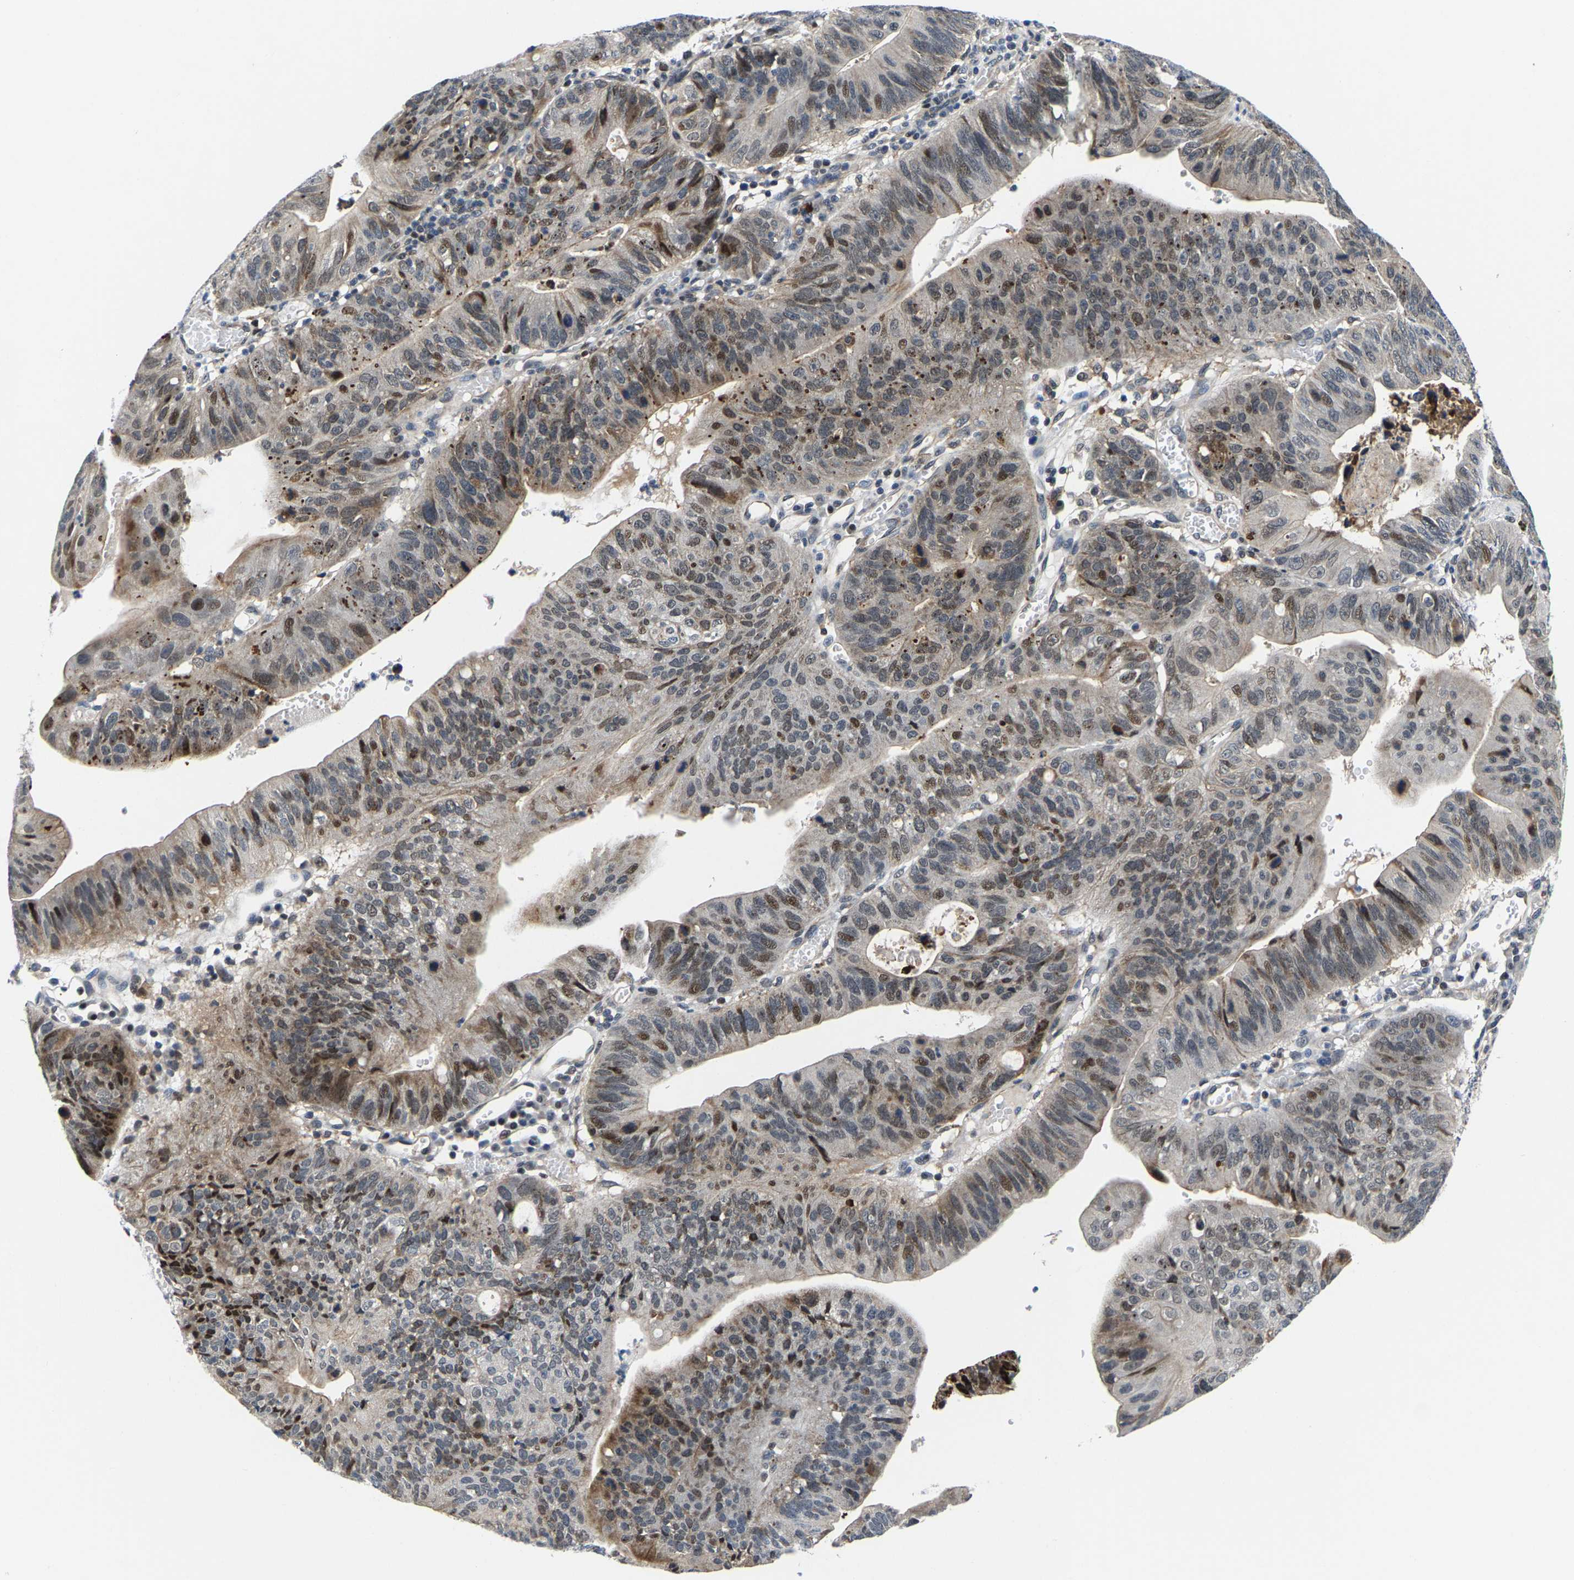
{"staining": {"intensity": "weak", "quantity": "25%-75%", "location": "cytoplasmic/membranous,nuclear"}, "tissue": "stomach cancer", "cell_type": "Tumor cells", "image_type": "cancer", "snomed": [{"axis": "morphology", "description": "Adenocarcinoma, NOS"}, {"axis": "topography", "description": "Stomach"}], "caption": "Tumor cells display low levels of weak cytoplasmic/membranous and nuclear staining in about 25%-75% of cells in human stomach adenocarcinoma. (brown staining indicates protein expression, while blue staining denotes nuclei).", "gene": "GTPBP10", "patient": {"sex": "male", "age": 59}}